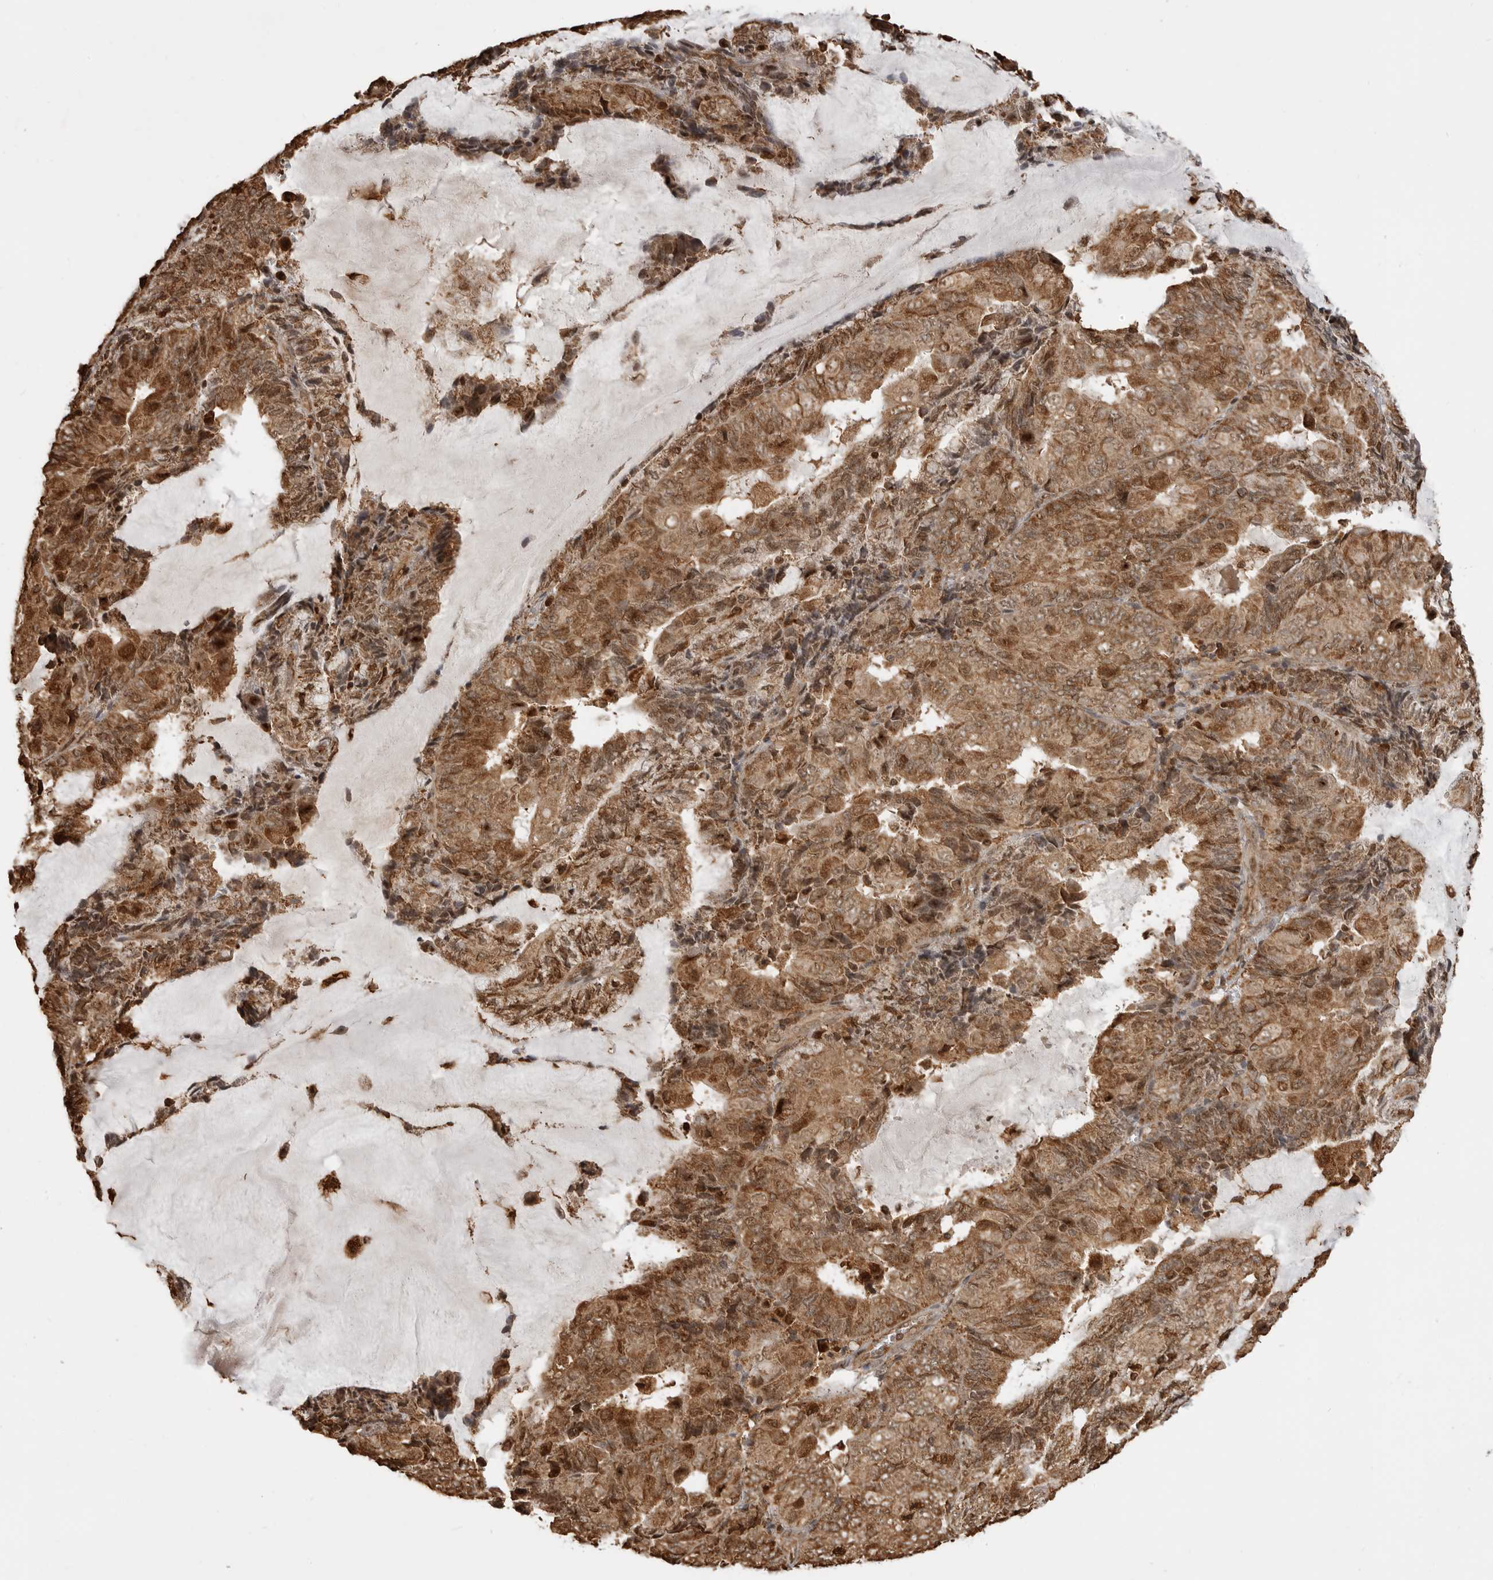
{"staining": {"intensity": "moderate", "quantity": ">75%", "location": "cytoplasmic/membranous,nuclear"}, "tissue": "endometrial cancer", "cell_type": "Tumor cells", "image_type": "cancer", "snomed": [{"axis": "morphology", "description": "Adenocarcinoma, NOS"}, {"axis": "topography", "description": "Endometrium"}], "caption": "Endometrial cancer (adenocarcinoma) tissue demonstrates moderate cytoplasmic/membranous and nuclear staining in about >75% of tumor cells", "gene": "BMP2K", "patient": {"sex": "female", "age": 81}}